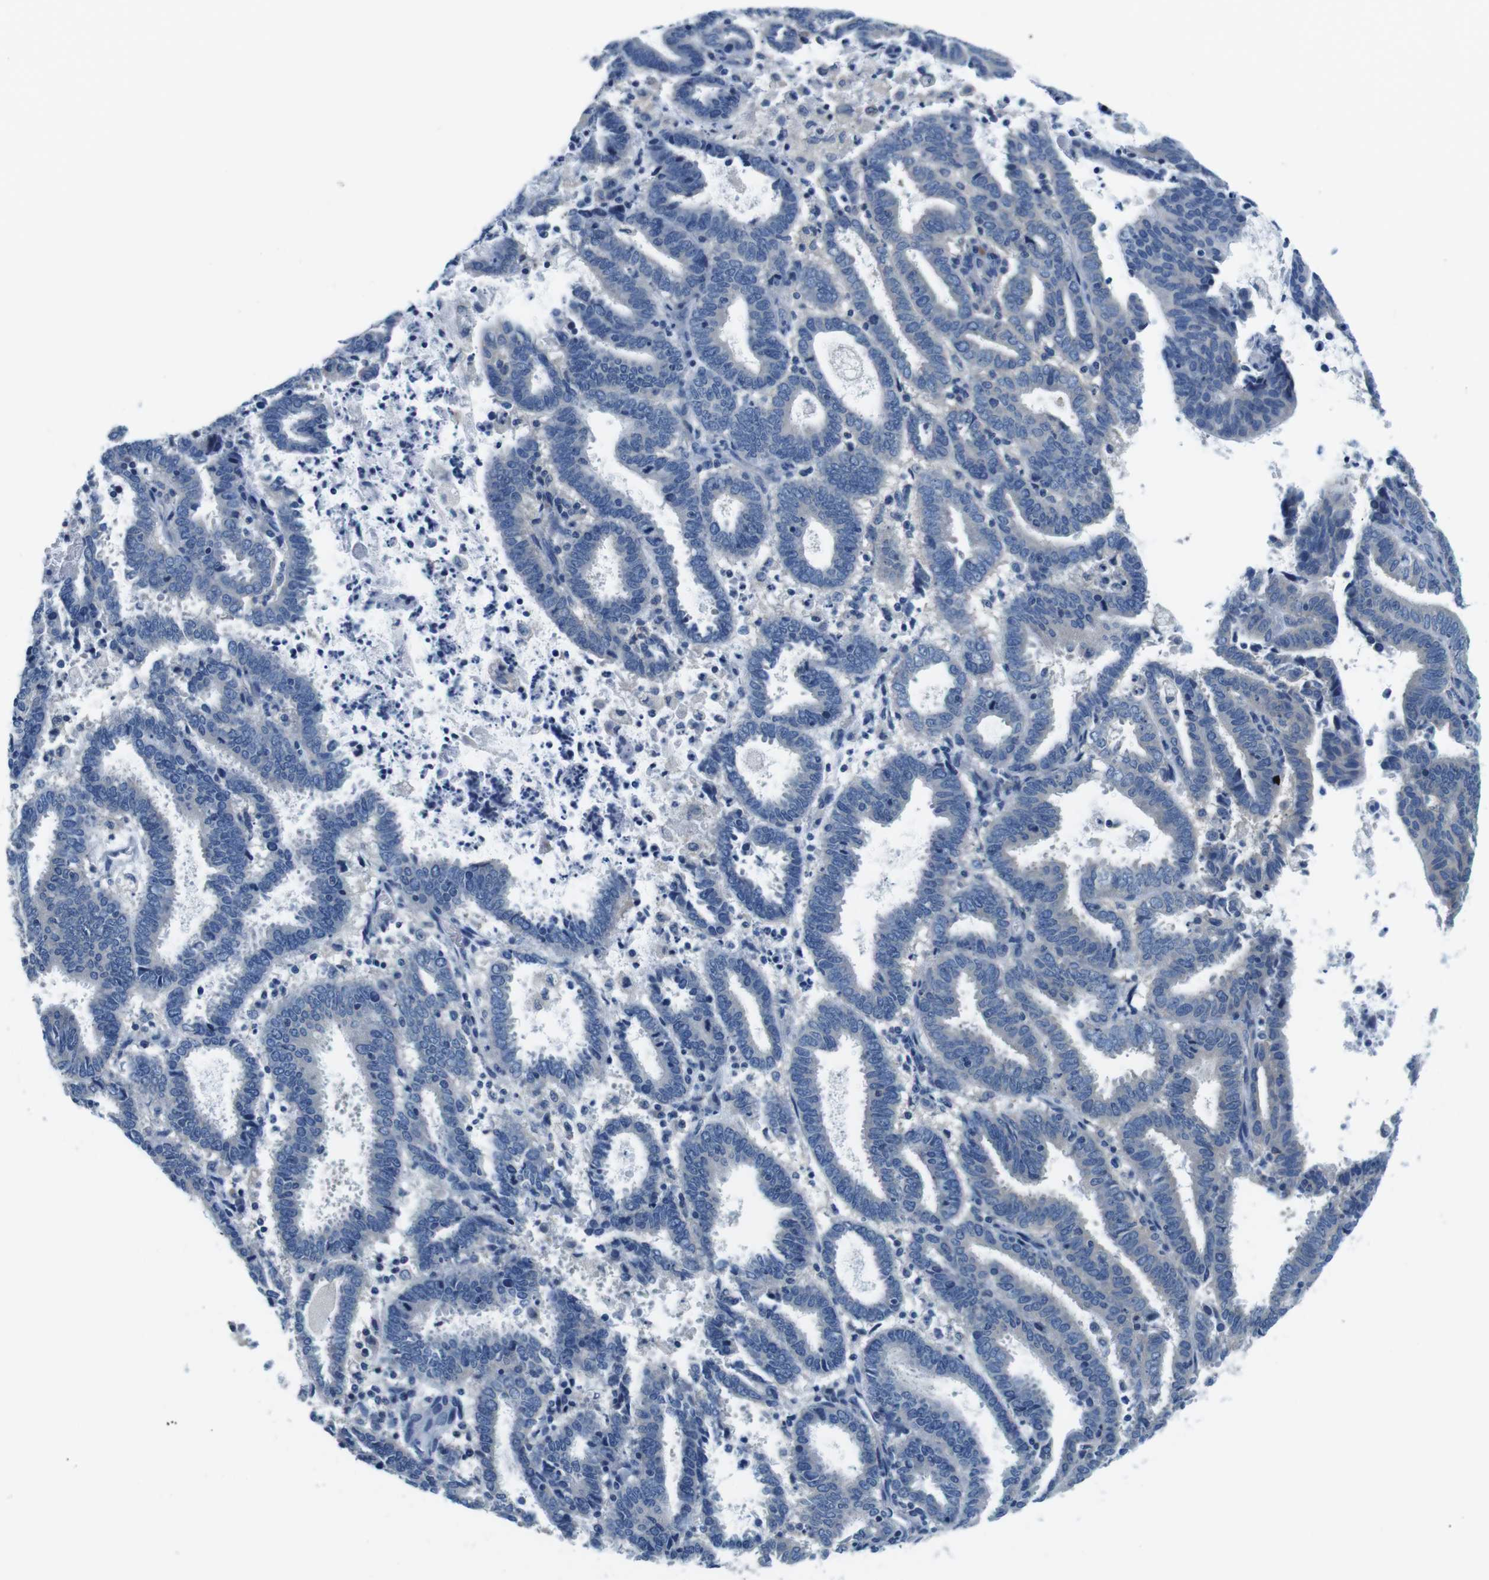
{"staining": {"intensity": "negative", "quantity": "none", "location": "none"}, "tissue": "endometrial cancer", "cell_type": "Tumor cells", "image_type": "cancer", "snomed": [{"axis": "morphology", "description": "Adenocarcinoma, NOS"}, {"axis": "topography", "description": "Uterus"}], "caption": "IHC of adenocarcinoma (endometrial) exhibits no expression in tumor cells.", "gene": "DENND4C", "patient": {"sex": "female", "age": 83}}